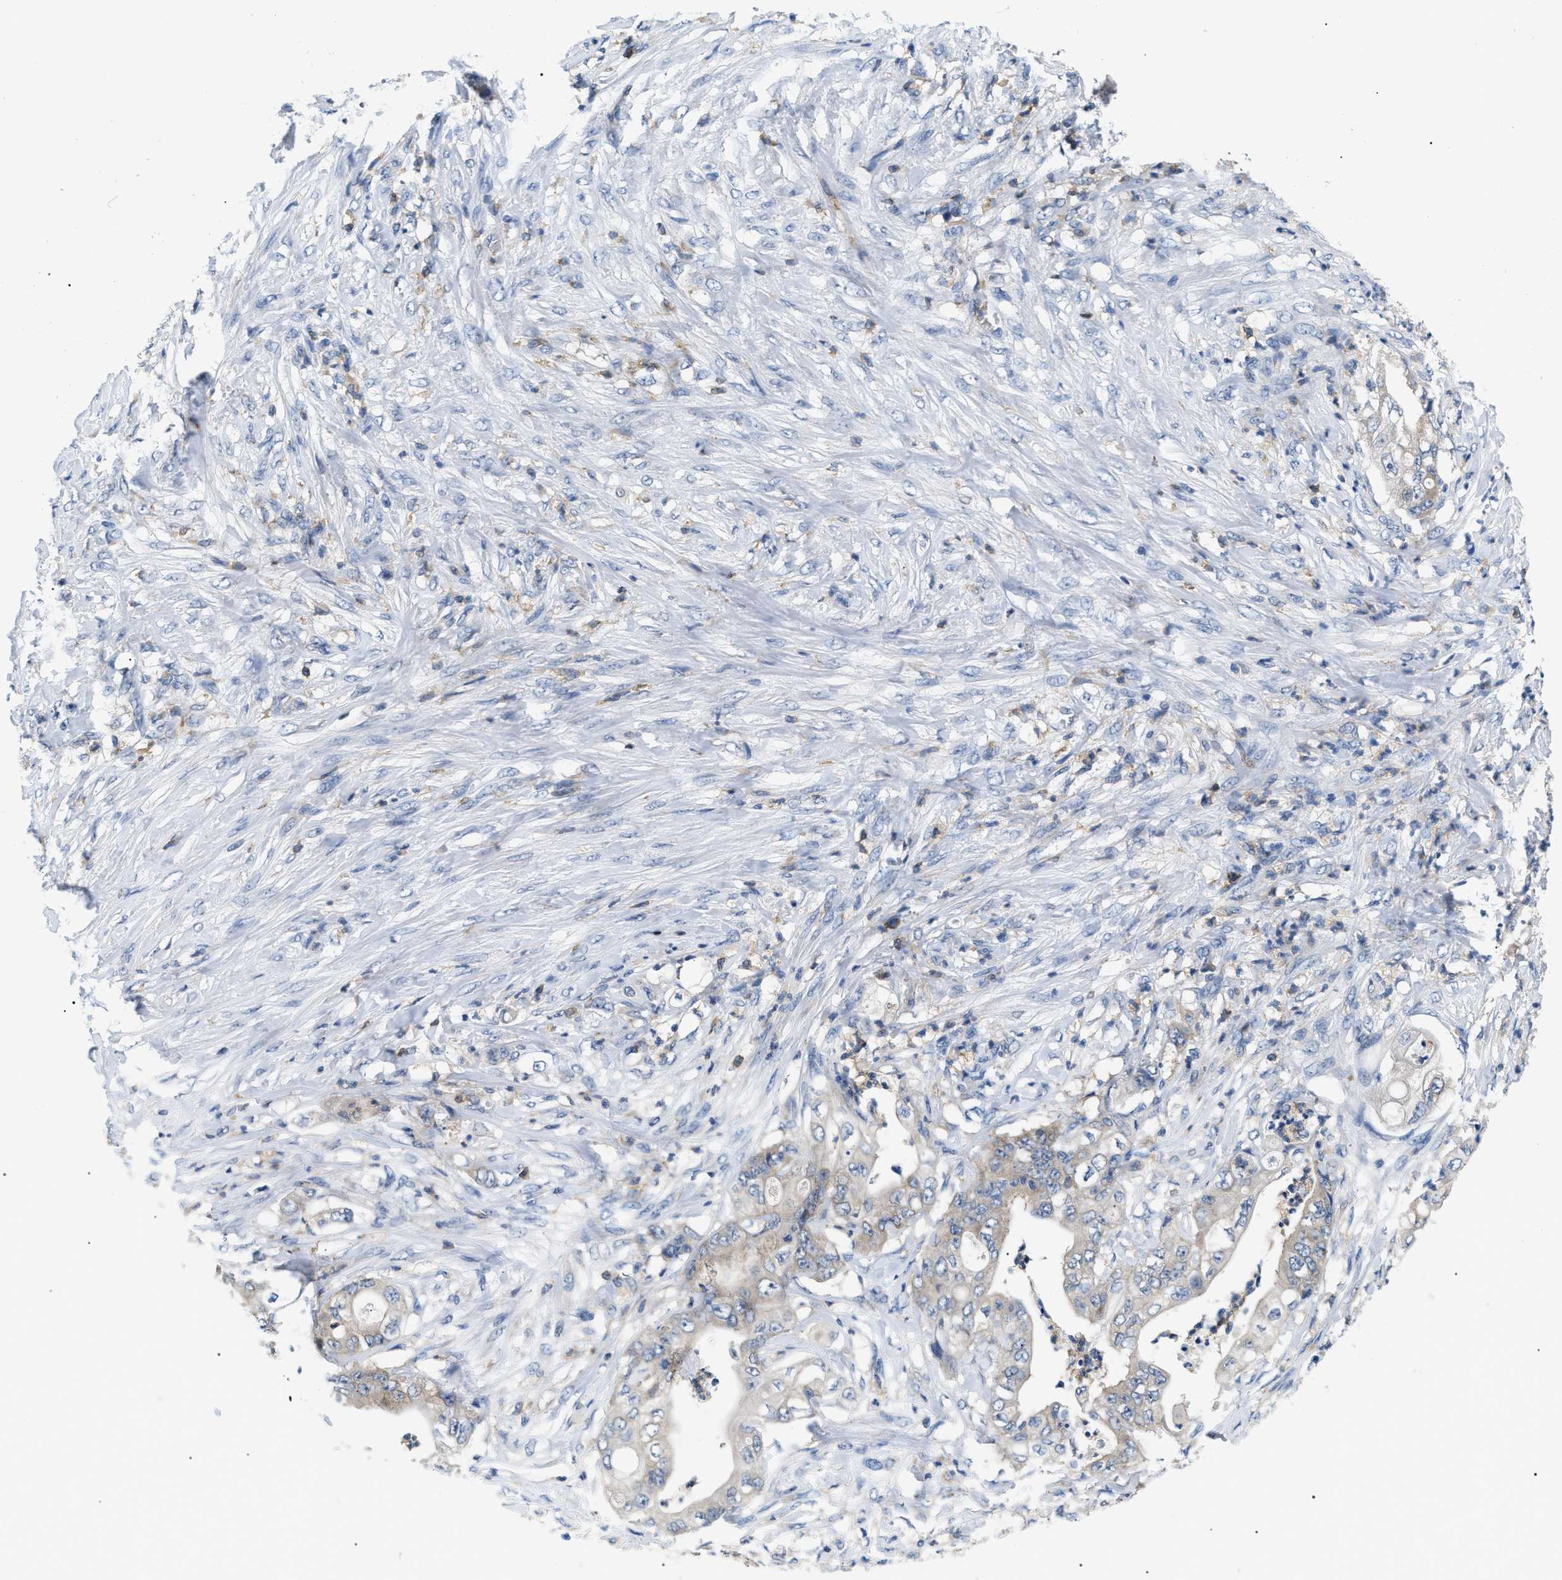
{"staining": {"intensity": "weak", "quantity": "25%-75%", "location": "cytoplasmic/membranous"}, "tissue": "stomach cancer", "cell_type": "Tumor cells", "image_type": "cancer", "snomed": [{"axis": "morphology", "description": "Adenocarcinoma, NOS"}, {"axis": "topography", "description": "Stomach"}], "caption": "Brown immunohistochemical staining in adenocarcinoma (stomach) reveals weak cytoplasmic/membranous positivity in approximately 25%-75% of tumor cells. (DAB IHC, brown staining for protein, blue staining for nuclei).", "gene": "INPP5D", "patient": {"sex": "female", "age": 73}}